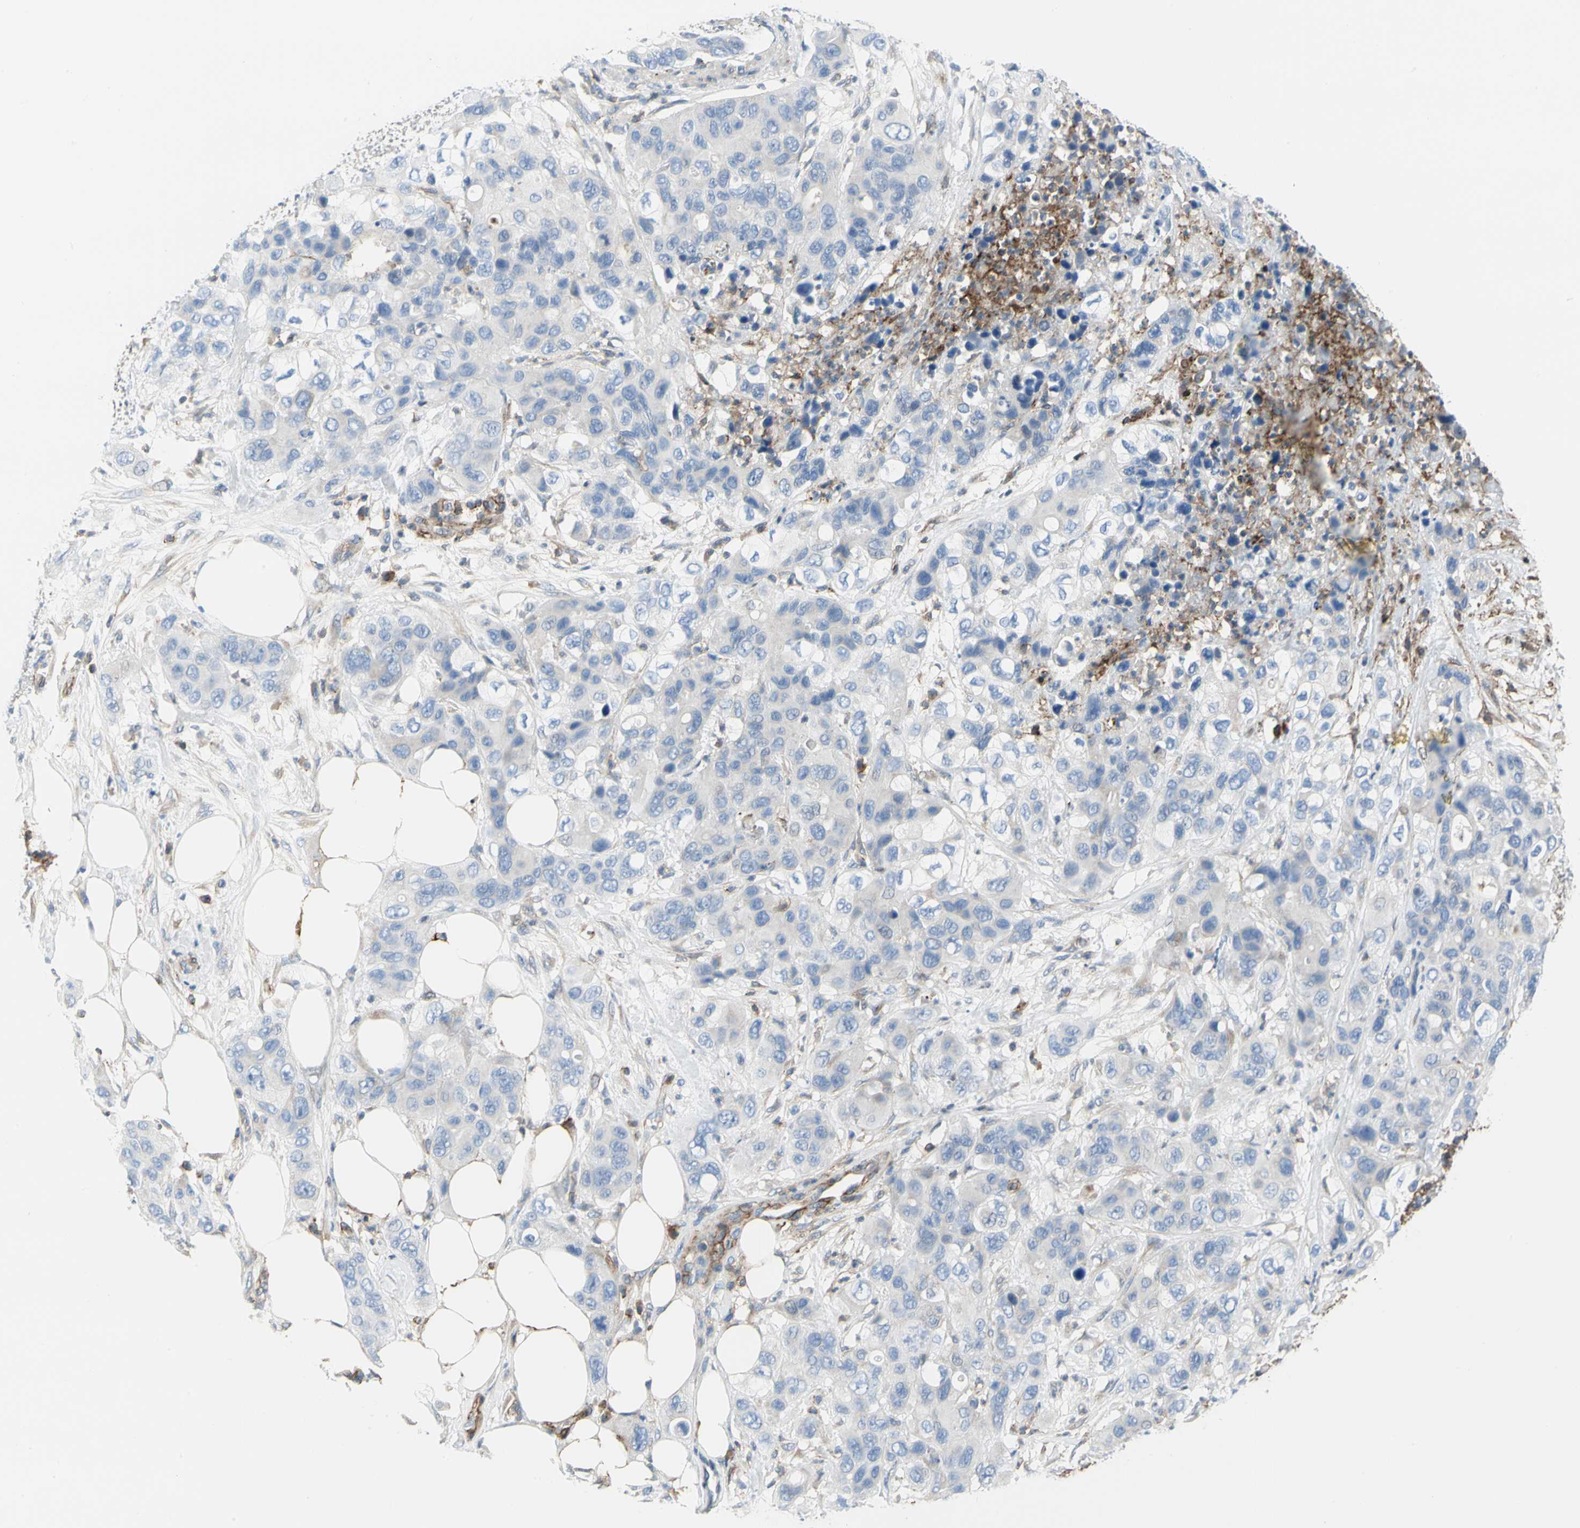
{"staining": {"intensity": "negative", "quantity": "none", "location": "none"}, "tissue": "pancreatic cancer", "cell_type": "Tumor cells", "image_type": "cancer", "snomed": [{"axis": "morphology", "description": "Adenocarcinoma, NOS"}, {"axis": "topography", "description": "Pancreas"}], "caption": "The IHC micrograph has no significant staining in tumor cells of pancreatic cancer tissue.", "gene": "CLEC2B", "patient": {"sex": "female", "age": 71}}